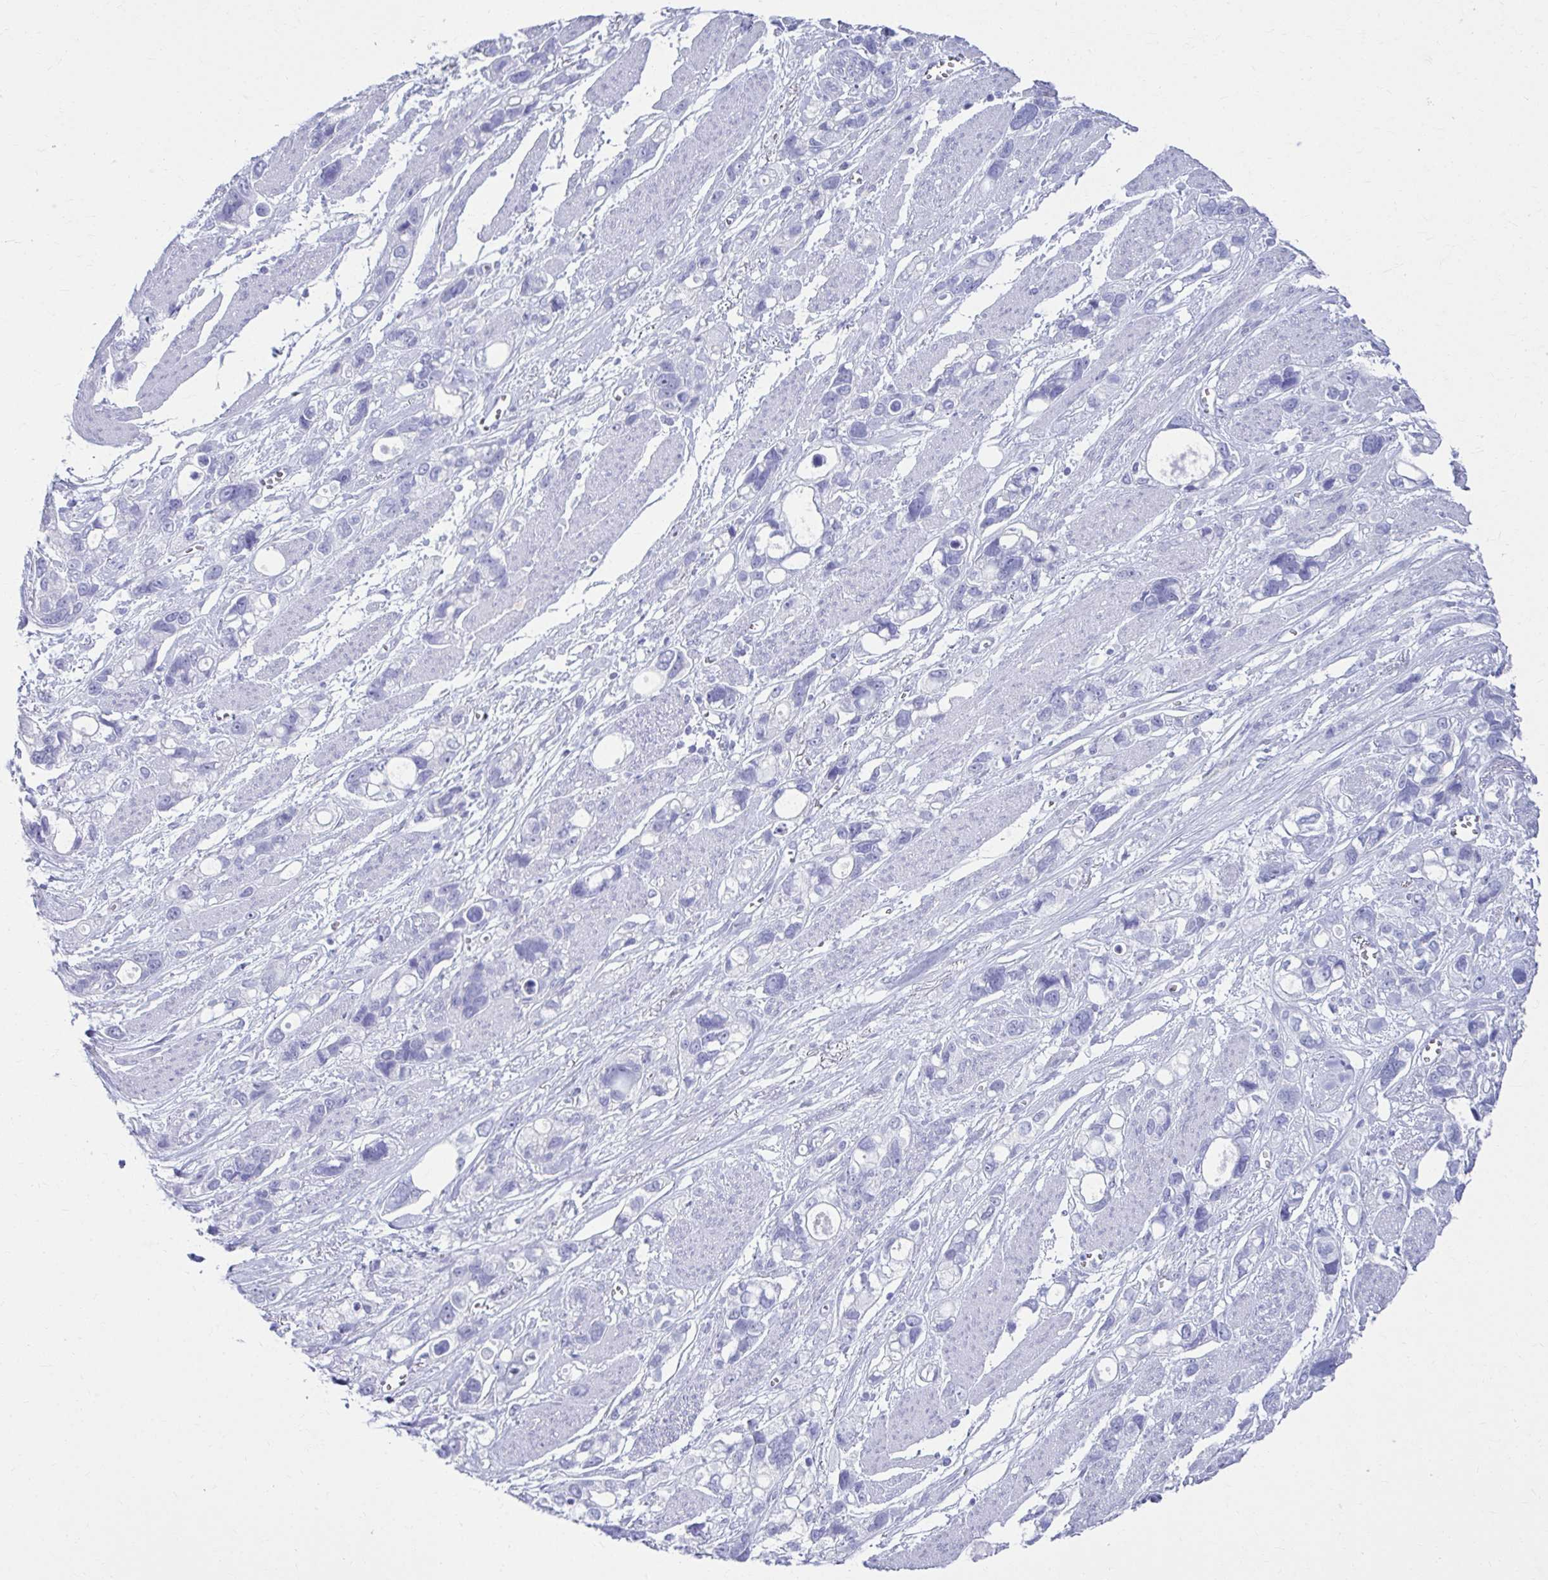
{"staining": {"intensity": "negative", "quantity": "none", "location": "none"}, "tissue": "stomach cancer", "cell_type": "Tumor cells", "image_type": "cancer", "snomed": [{"axis": "morphology", "description": "Adenocarcinoma, NOS"}, {"axis": "topography", "description": "Stomach, upper"}], "caption": "Immunohistochemical staining of human adenocarcinoma (stomach) displays no significant positivity in tumor cells.", "gene": "ATP4B", "patient": {"sex": "female", "age": 81}}